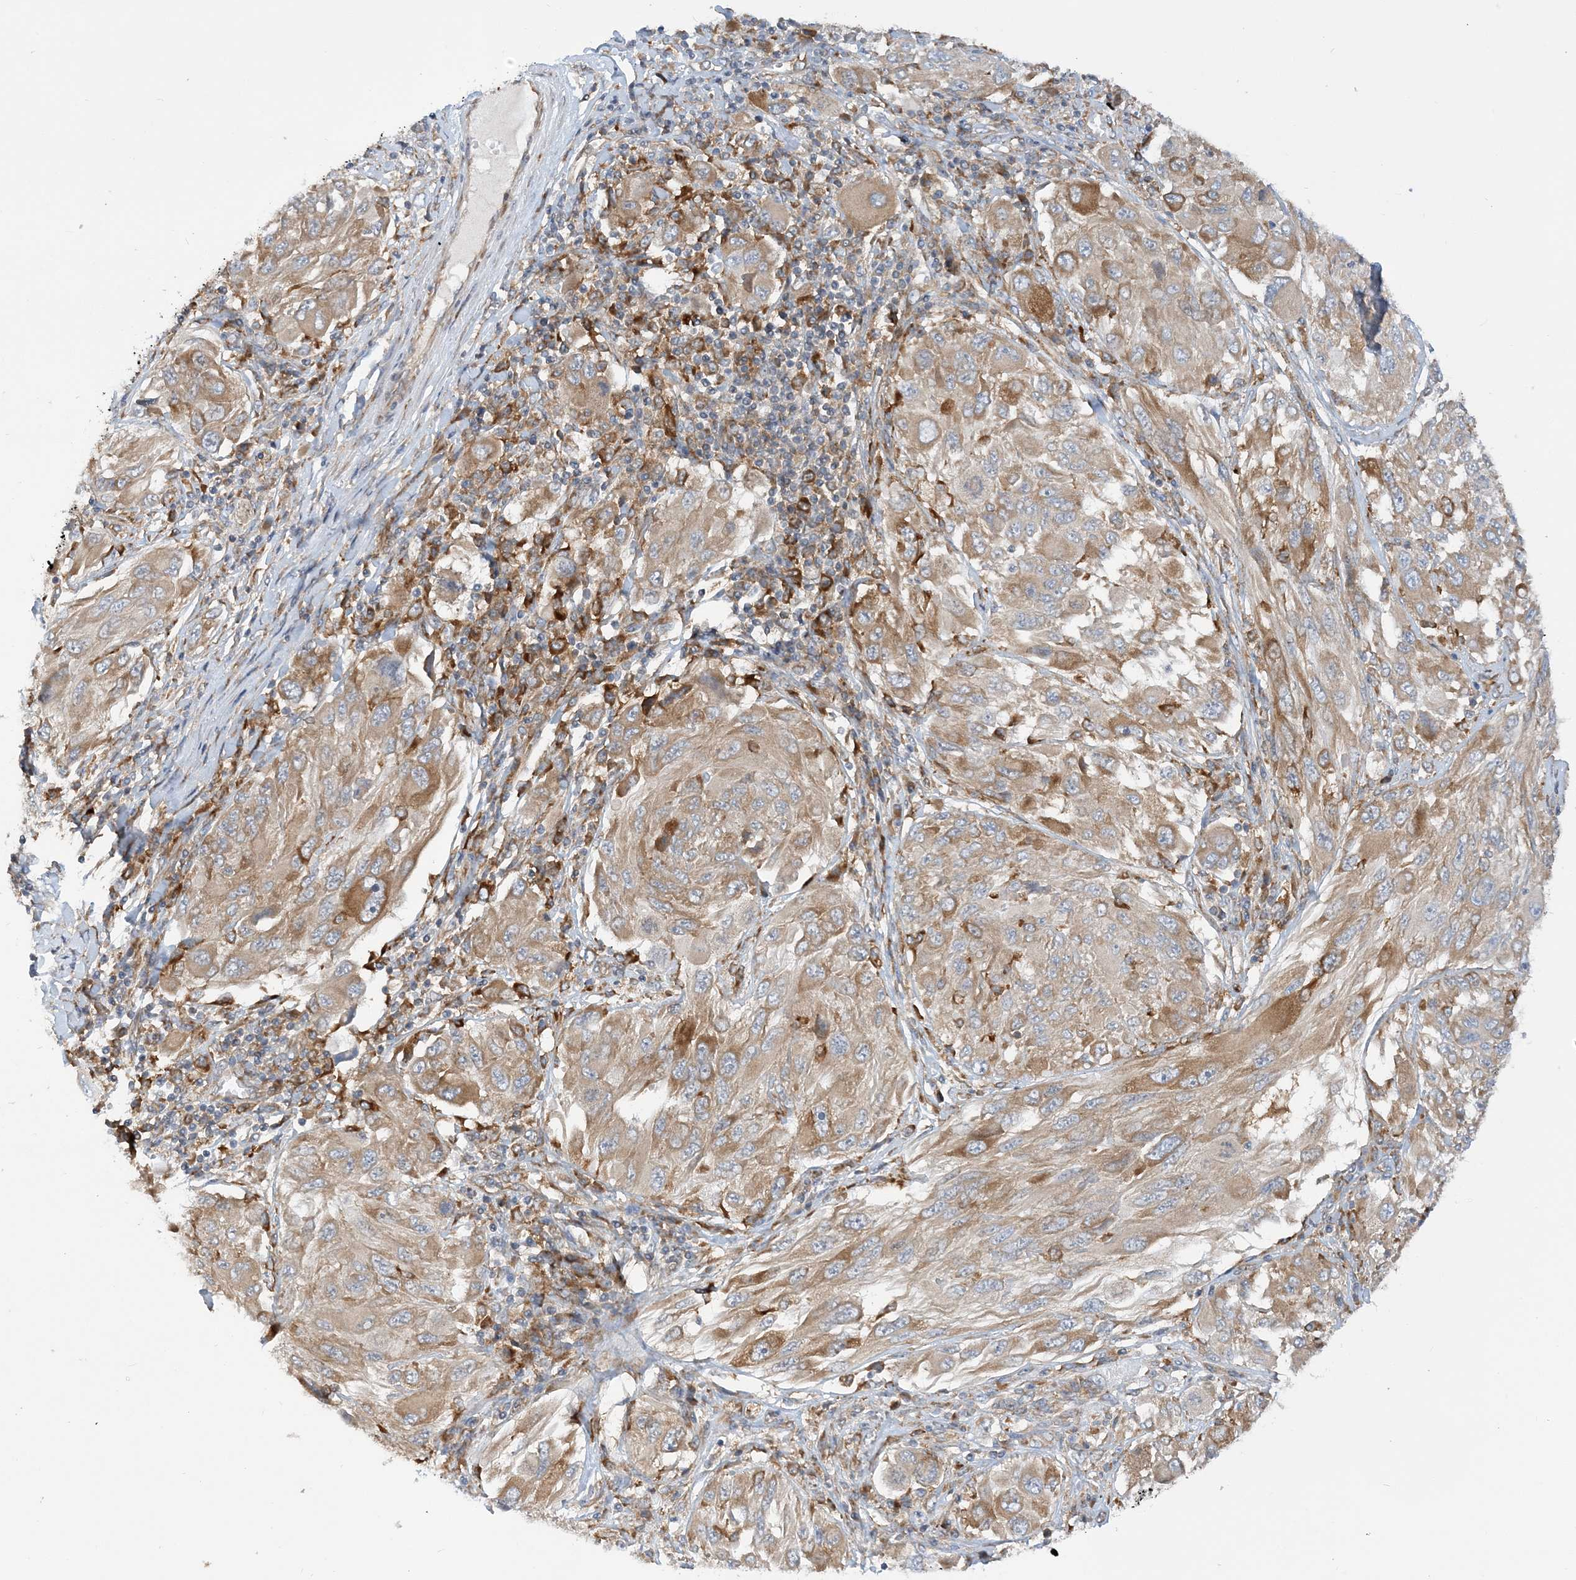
{"staining": {"intensity": "moderate", "quantity": ">75%", "location": "cytoplasmic/membranous"}, "tissue": "melanoma", "cell_type": "Tumor cells", "image_type": "cancer", "snomed": [{"axis": "morphology", "description": "Malignant melanoma, NOS"}, {"axis": "topography", "description": "Skin"}], "caption": "Immunohistochemical staining of human malignant melanoma reveals medium levels of moderate cytoplasmic/membranous protein expression in about >75% of tumor cells.", "gene": "LARP4B", "patient": {"sex": "female", "age": 91}}